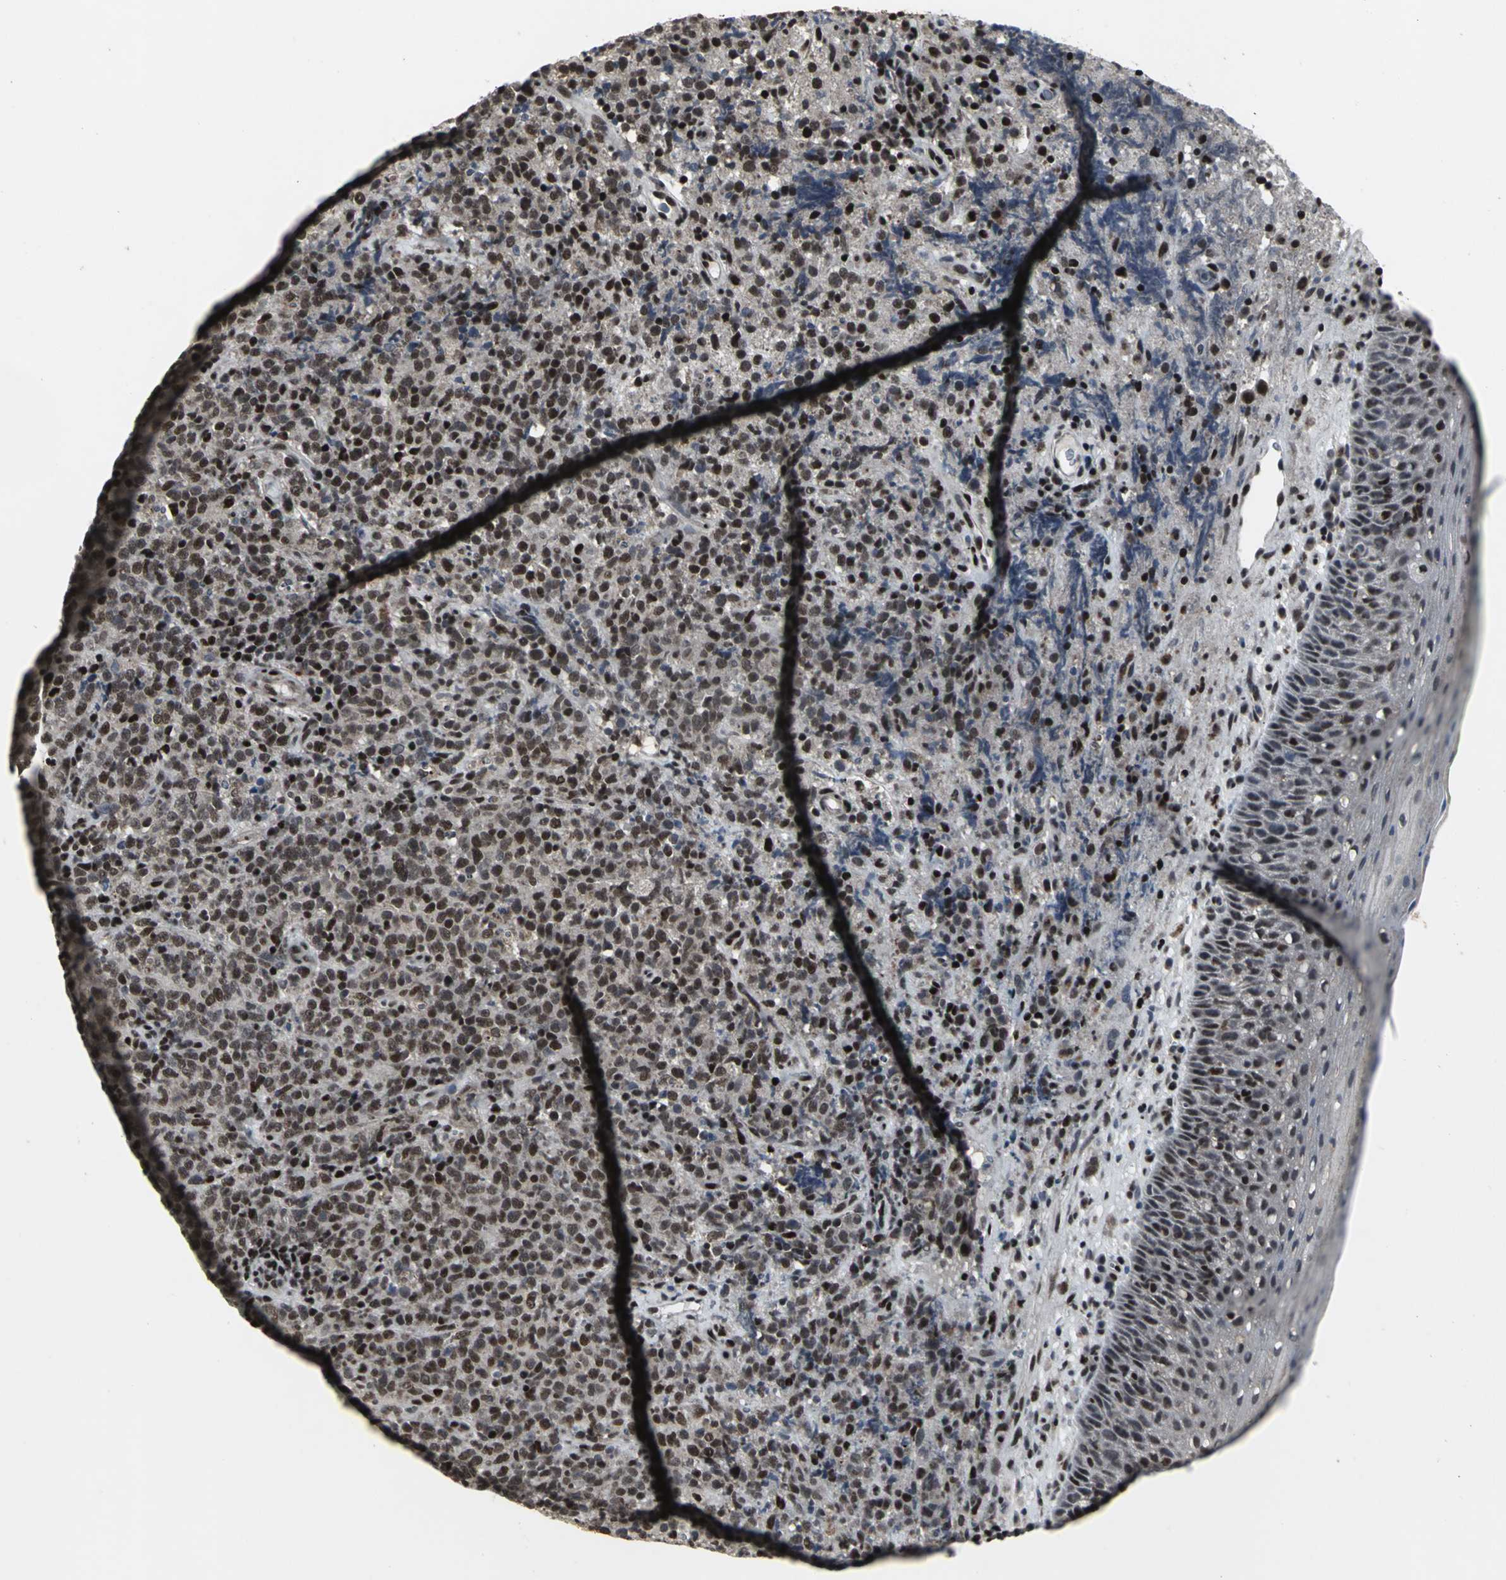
{"staining": {"intensity": "strong", "quantity": ">75%", "location": "nuclear"}, "tissue": "lymphoma", "cell_type": "Tumor cells", "image_type": "cancer", "snomed": [{"axis": "morphology", "description": "Malignant lymphoma, non-Hodgkin's type, High grade"}, {"axis": "topography", "description": "Tonsil"}], "caption": "Immunohistochemical staining of lymphoma demonstrates high levels of strong nuclear protein staining in about >75% of tumor cells.", "gene": "SRF", "patient": {"sex": "female", "age": 36}}